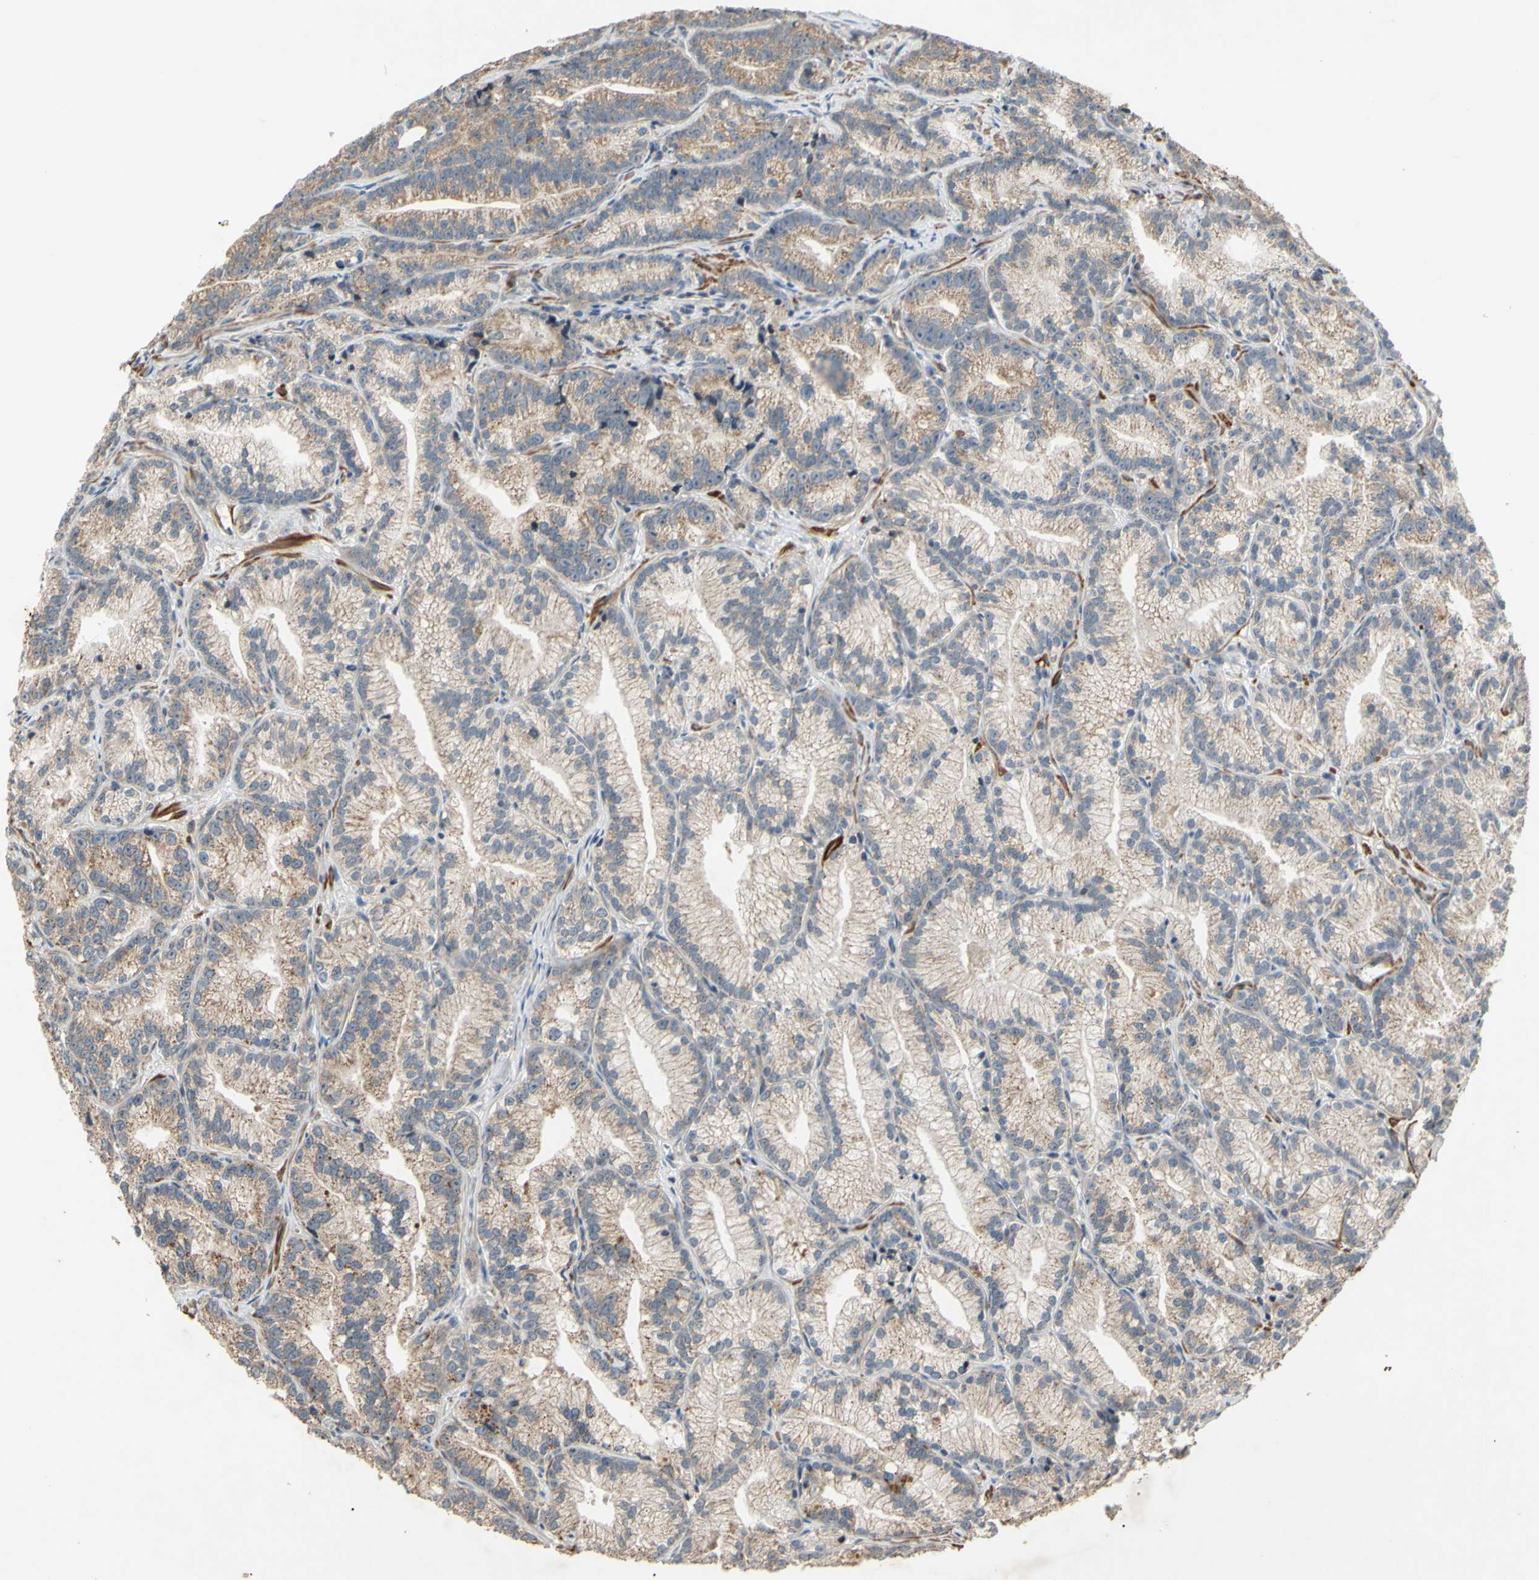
{"staining": {"intensity": "weak", "quantity": ">75%", "location": "cytoplasmic/membranous"}, "tissue": "prostate cancer", "cell_type": "Tumor cells", "image_type": "cancer", "snomed": [{"axis": "morphology", "description": "Adenocarcinoma, Low grade"}, {"axis": "topography", "description": "Prostate"}], "caption": "Prostate adenocarcinoma (low-grade) stained with a protein marker exhibits weak staining in tumor cells.", "gene": "PARD6A", "patient": {"sex": "male", "age": 89}}